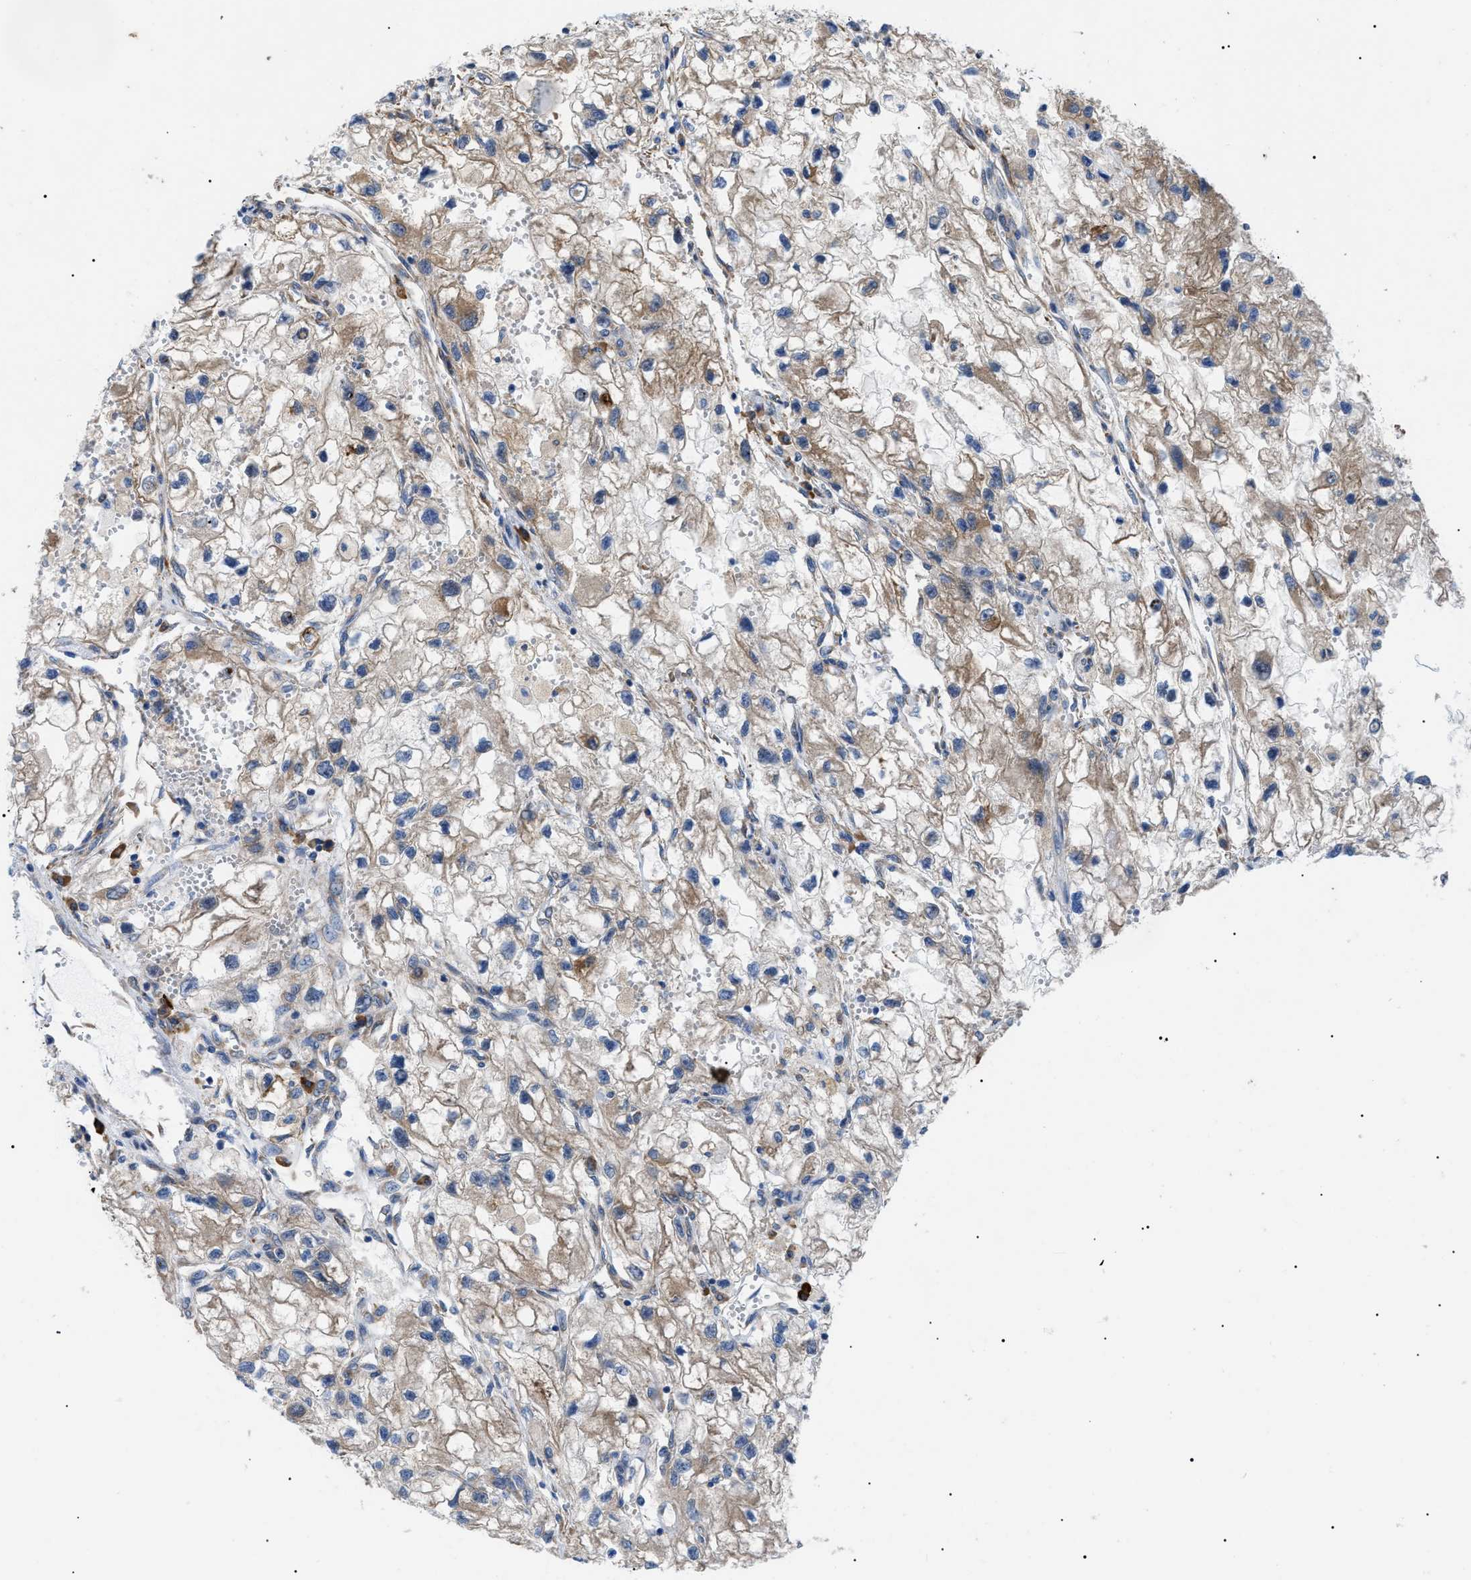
{"staining": {"intensity": "moderate", "quantity": ">75%", "location": "cytoplasmic/membranous"}, "tissue": "renal cancer", "cell_type": "Tumor cells", "image_type": "cancer", "snomed": [{"axis": "morphology", "description": "Adenocarcinoma, NOS"}, {"axis": "topography", "description": "Kidney"}], "caption": "A high-resolution micrograph shows immunohistochemistry staining of renal cancer (adenocarcinoma), which demonstrates moderate cytoplasmic/membranous positivity in about >75% of tumor cells.", "gene": "HSPB8", "patient": {"sex": "female", "age": 70}}